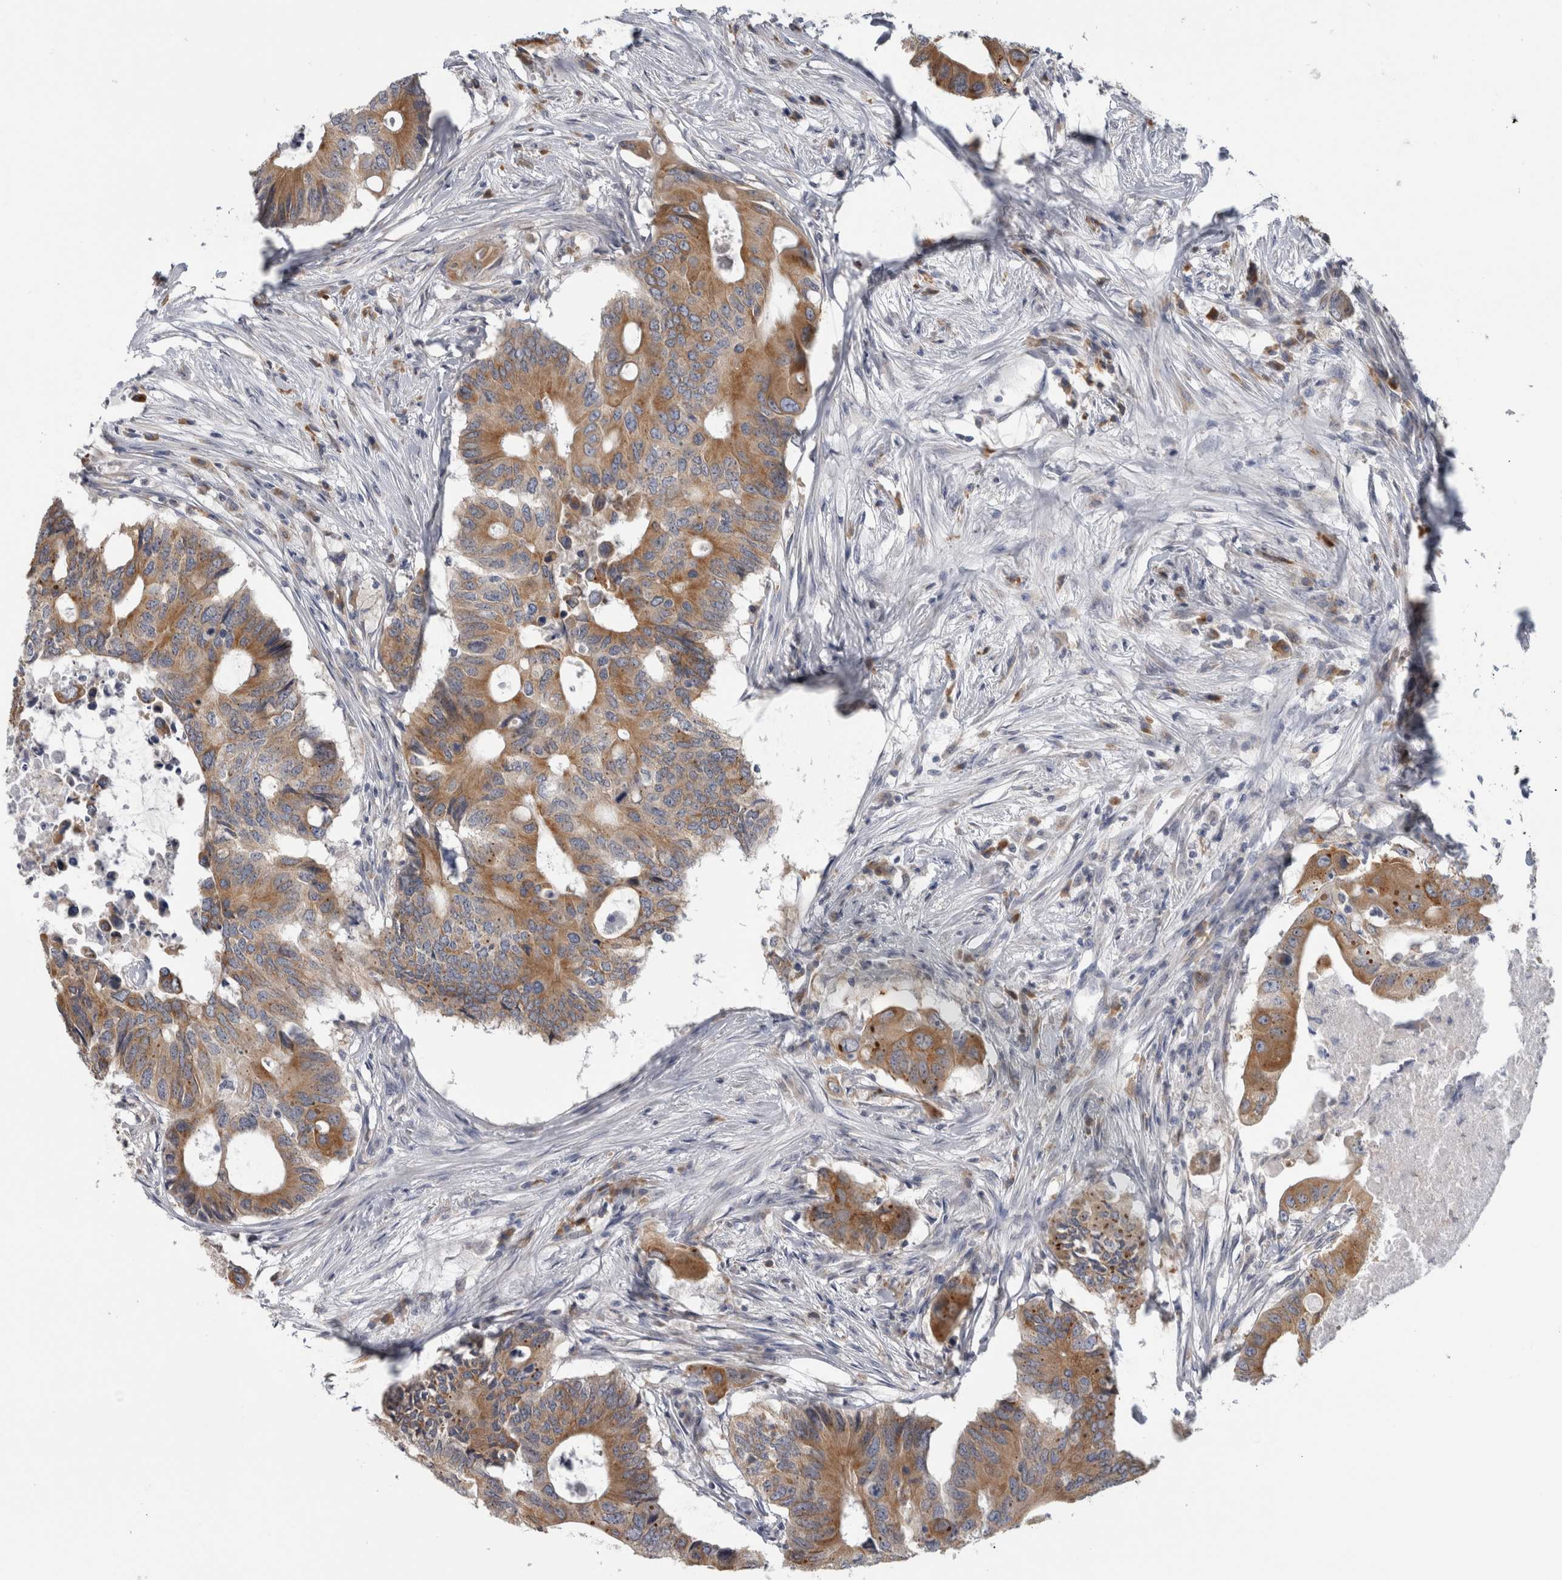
{"staining": {"intensity": "moderate", "quantity": ">75%", "location": "cytoplasmic/membranous"}, "tissue": "colorectal cancer", "cell_type": "Tumor cells", "image_type": "cancer", "snomed": [{"axis": "morphology", "description": "Adenocarcinoma, NOS"}, {"axis": "topography", "description": "Colon"}], "caption": "Colorectal cancer was stained to show a protein in brown. There is medium levels of moderate cytoplasmic/membranous staining in approximately >75% of tumor cells. Immunohistochemistry stains the protein in brown and the nuclei are stained blue.", "gene": "TMEM242", "patient": {"sex": "male", "age": 71}}